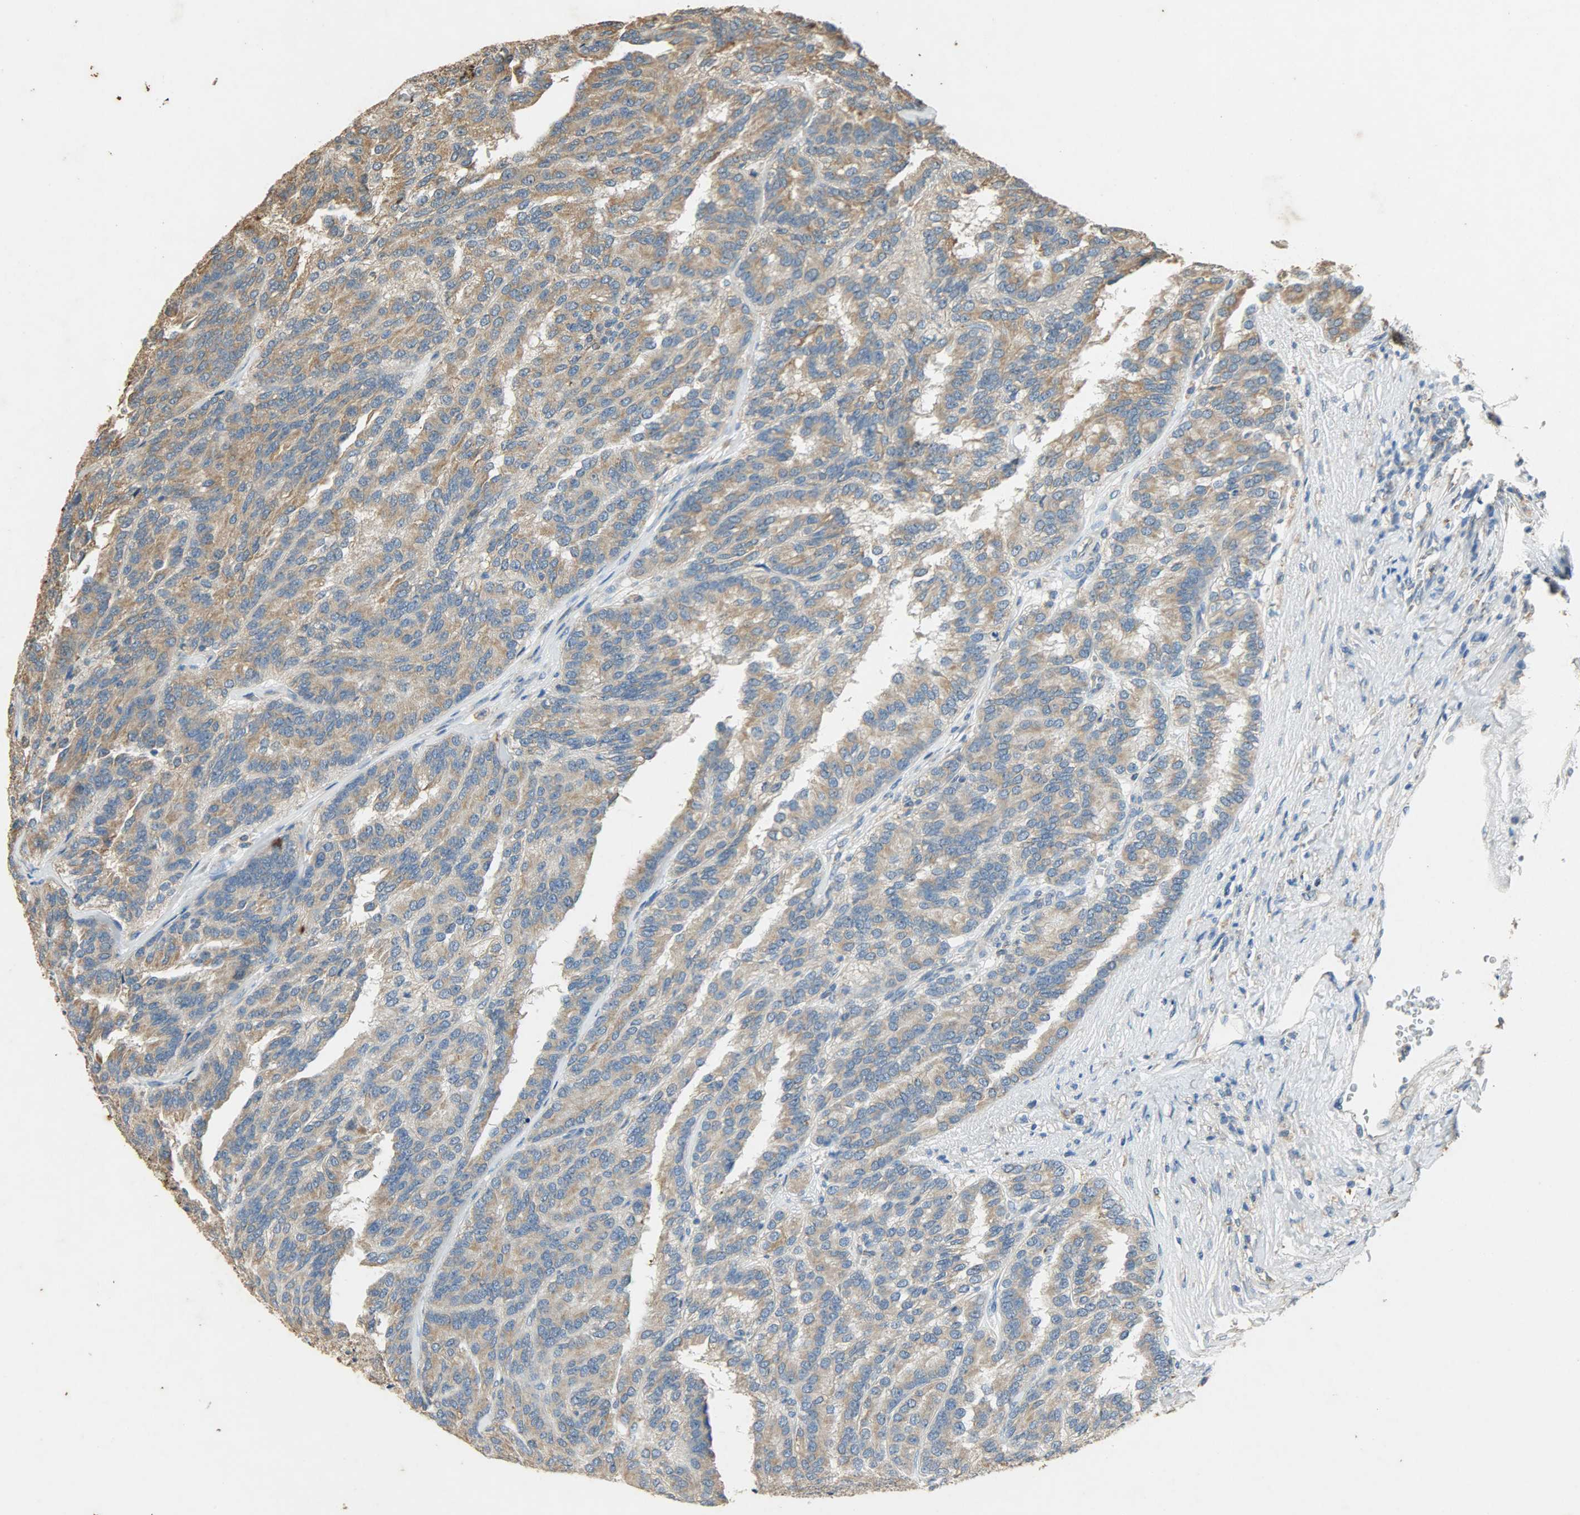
{"staining": {"intensity": "moderate", "quantity": ">75%", "location": "cytoplasmic/membranous"}, "tissue": "renal cancer", "cell_type": "Tumor cells", "image_type": "cancer", "snomed": [{"axis": "morphology", "description": "Adenocarcinoma, NOS"}, {"axis": "topography", "description": "Kidney"}], "caption": "This micrograph reveals immunohistochemistry (IHC) staining of human renal cancer (adenocarcinoma), with medium moderate cytoplasmic/membranous expression in about >75% of tumor cells.", "gene": "HSPA5", "patient": {"sex": "male", "age": 46}}